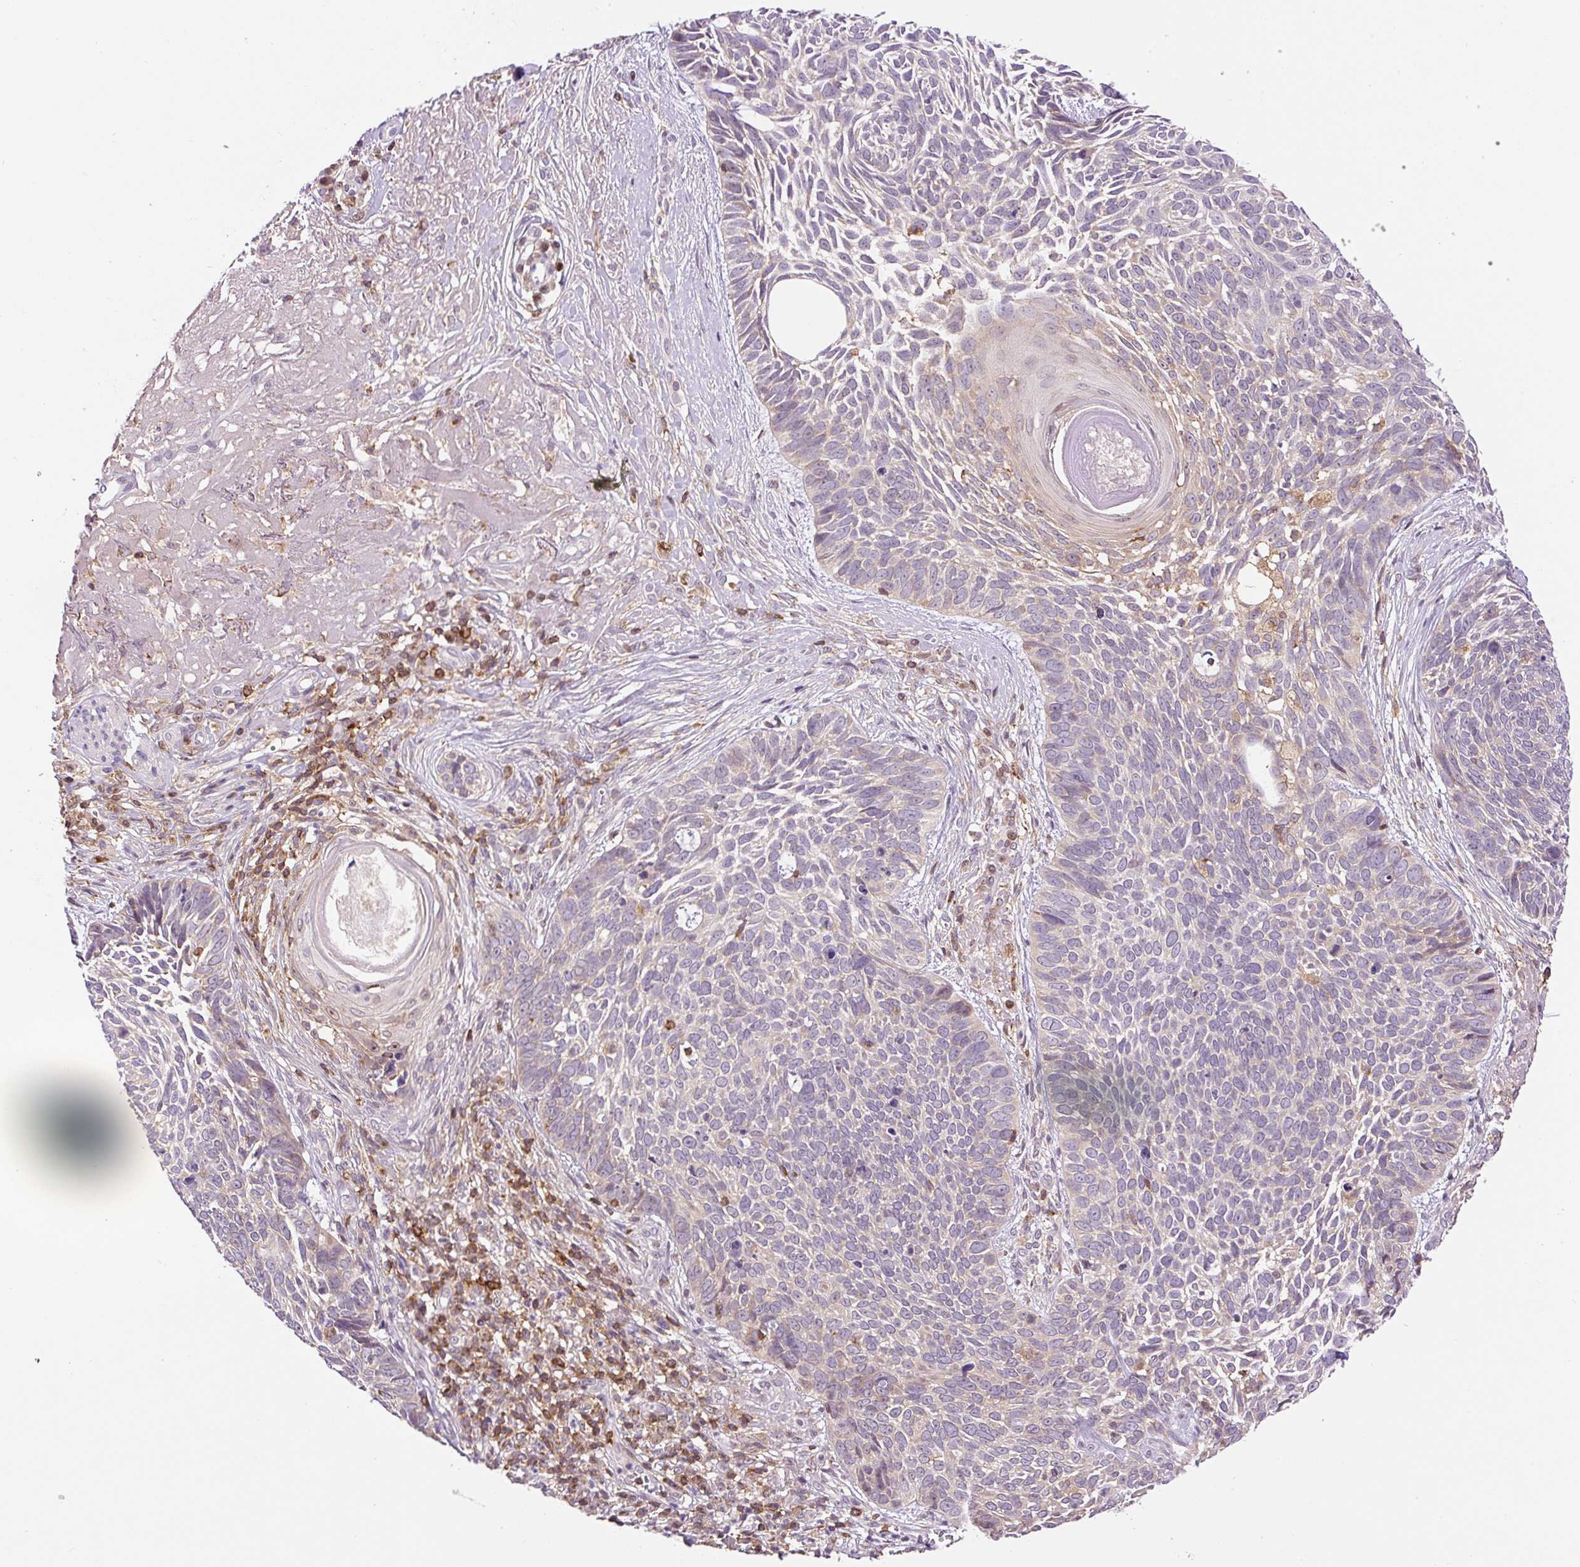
{"staining": {"intensity": "moderate", "quantity": "<25%", "location": "cytoplasmic/membranous"}, "tissue": "skin cancer", "cell_type": "Tumor cells", "image_type": "cancer", "snomed": [{"axis": "morphology", "description": "Basal cell carcinoma"}, {"axis": "topography", "description": "Skin"}, {"axis": "topography", "description": "Skin of face"}], "caption": "The photomicrograph exhibits immunohistochemical staining of basal cell carcinoma (skin). There is moderate cytoplasmic/membranous expression is identified in approximately <25% of tumor cells.", "gene": "CARD11", "patient": {"sex": "female", "age": 95}}